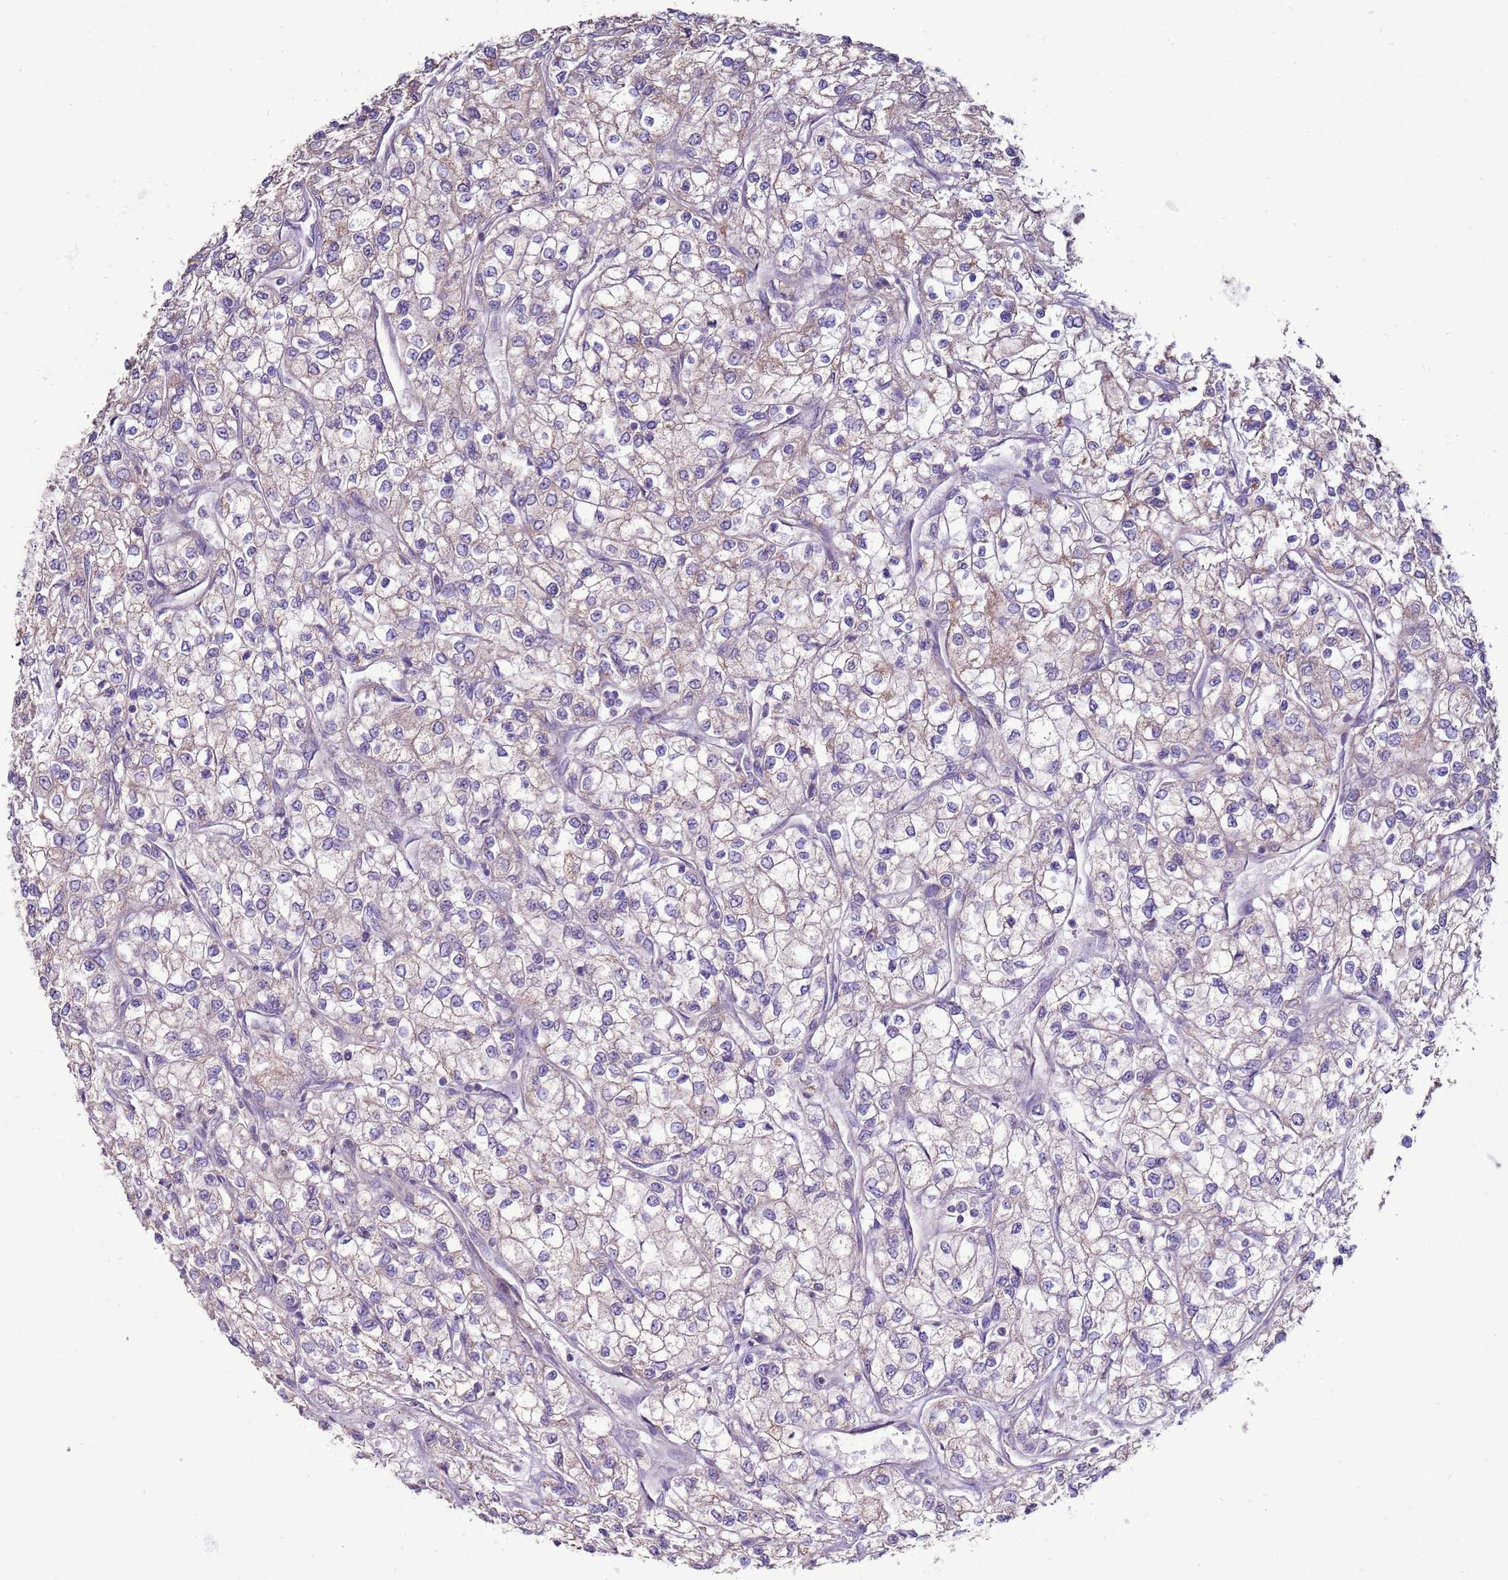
{"staining": {"intensity": "negative", "quantity": "none", "location": "none"}, "tissue": "renal cancer", "cell_type": "Tumor cells", "image_type": "cancer", "snomed": [{"axis": "morphology", "description": "Adenocarcinoma, NOS"}, {"axis": "topography", "description": "Kidney"}], "caption": "The histopathology image reveals no staining of tumor cells in renal cancer.", "gene": "TRAPPC4", "patient": {"sex": "male", "age": 80}}